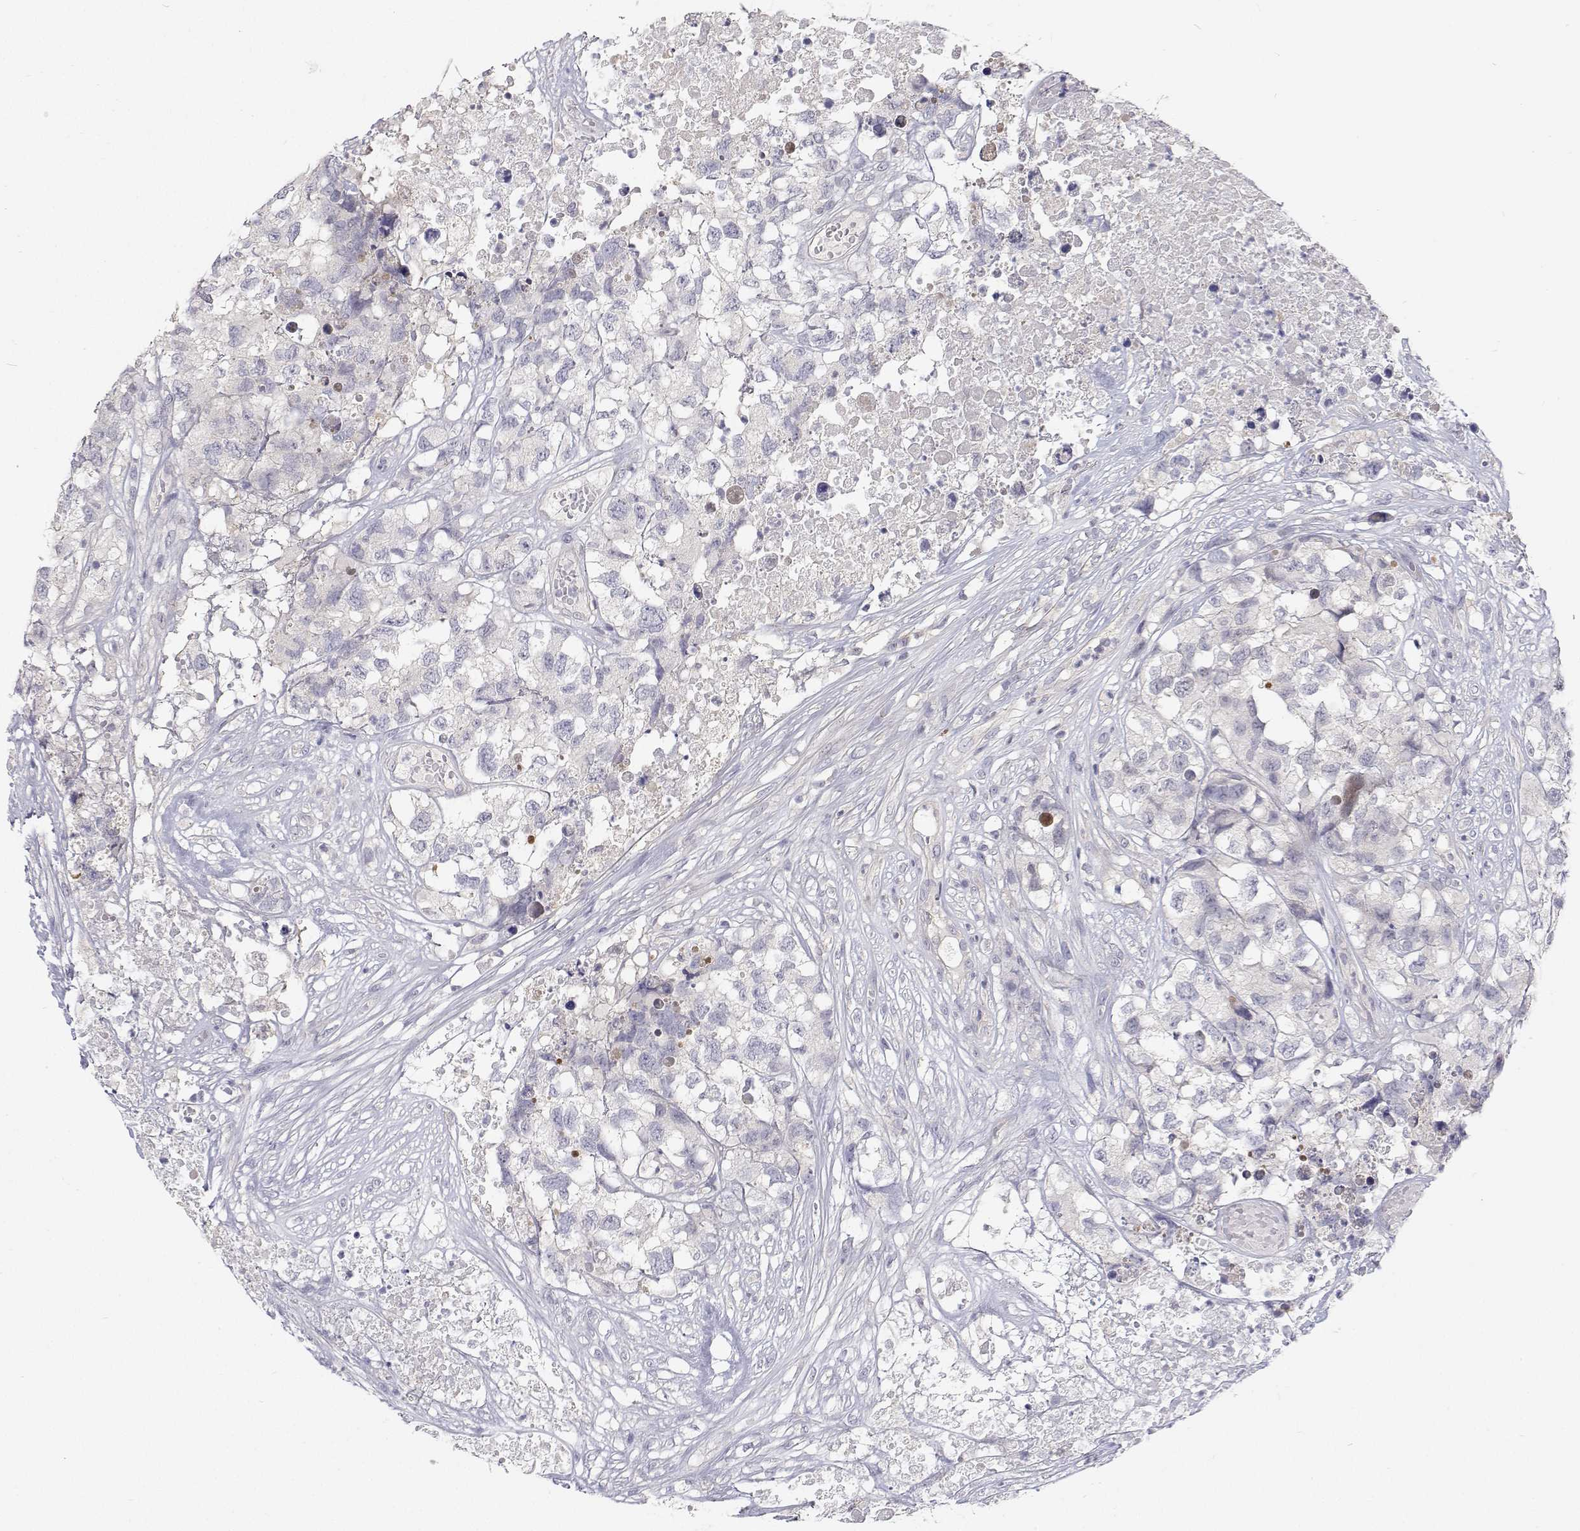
{"staining": {"intensity": "negative", "quantity": "none", "location": "none"}, "tissue": "testis cancer", "cell_type": "Tumor cells", "image_type": "cancer", "snomed": [{"axis": "morphology", "description": "Carcinoma, Embryonal, NOS"}, {"axis": "topography", "description": "Testis"}], "caption": "This image is of testis cancer stained with immunohistochemistry (IHC) to label a protein in brown with the nuclei are counter-stained blue. There is no positivity in tumor cells.", "gene": "MYPN", "patient": {"sex": "male", "age": 83}}